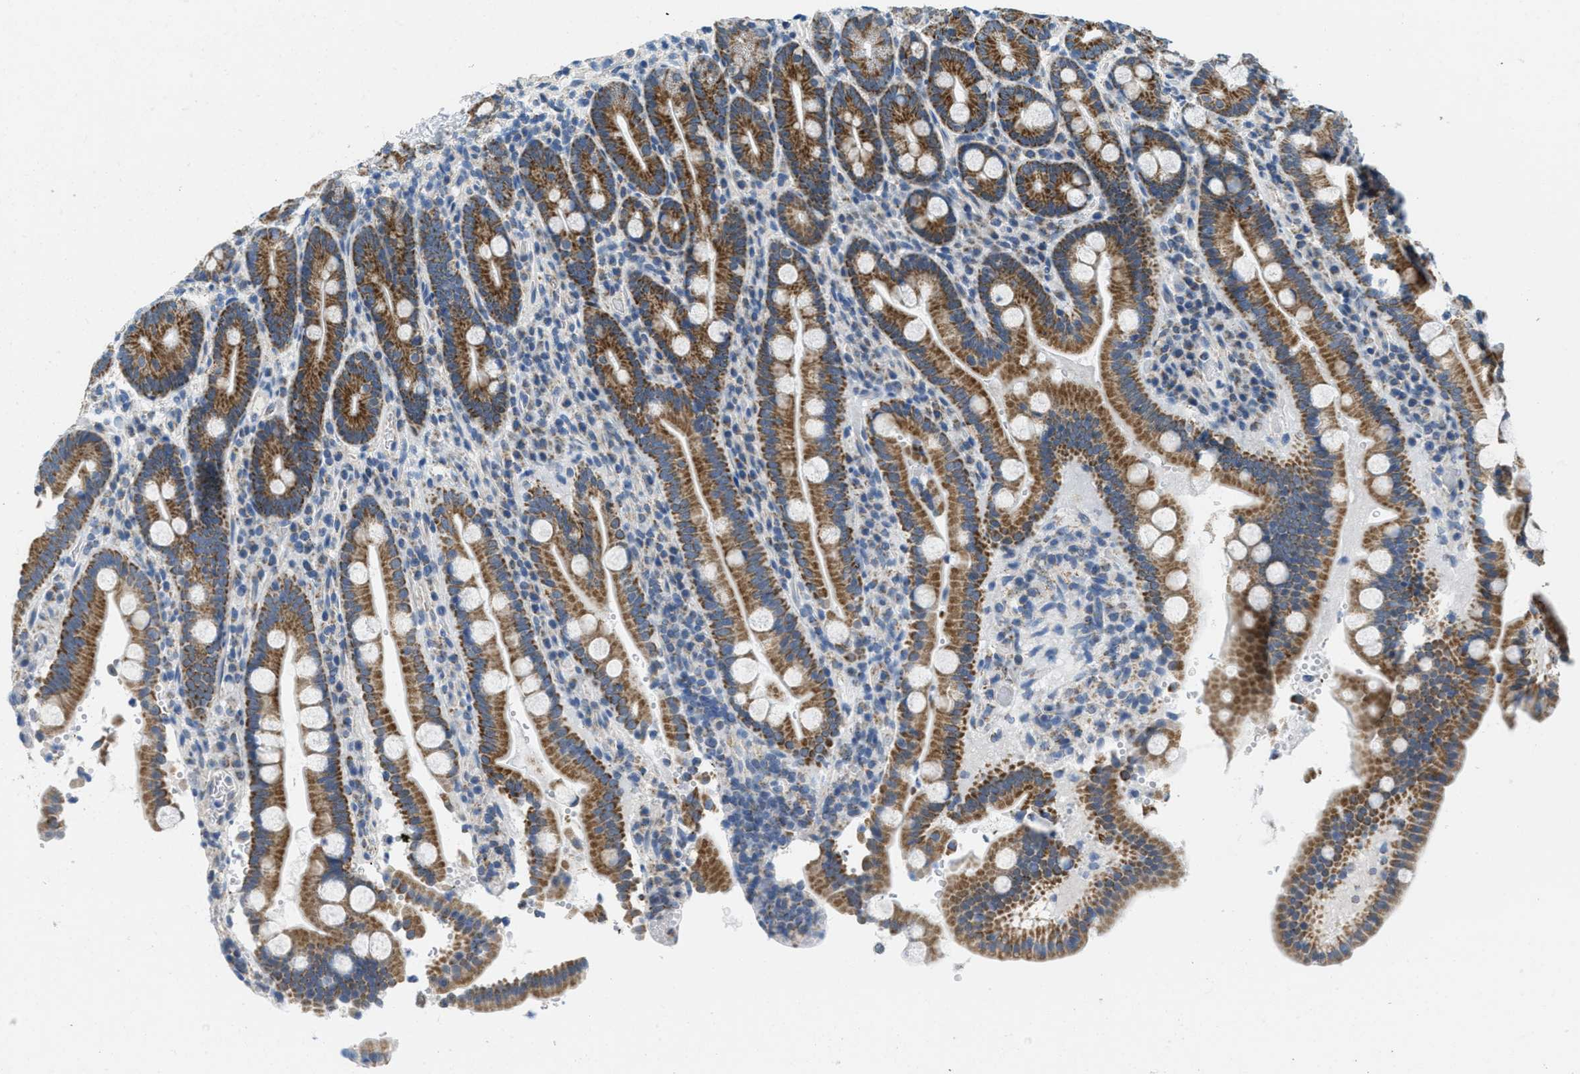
{"staining": {"intensity": "moderate", "quantity": ">75%", "location": "cytoplasmic/membranous"}, "tissue": "duodenum", "cell_type": "Glandular cells", "image_type": "normal", "snomed": [{"axis": "morphology", "description": "Normal tissue, NOS"}, {"axis": "topography", "description": "Small intestine, NOS"}], "caption": "This image reveals normal duodenum stained with immunohistochemistry (IHC) to label a protein in brown. The cytoplasmic/membranous of glandular cells show moderate positivity for the protein. Nuclei are counter-stained blue.", "gene": "TOMM70", "patient": {"sex": "female", "age": 71}}